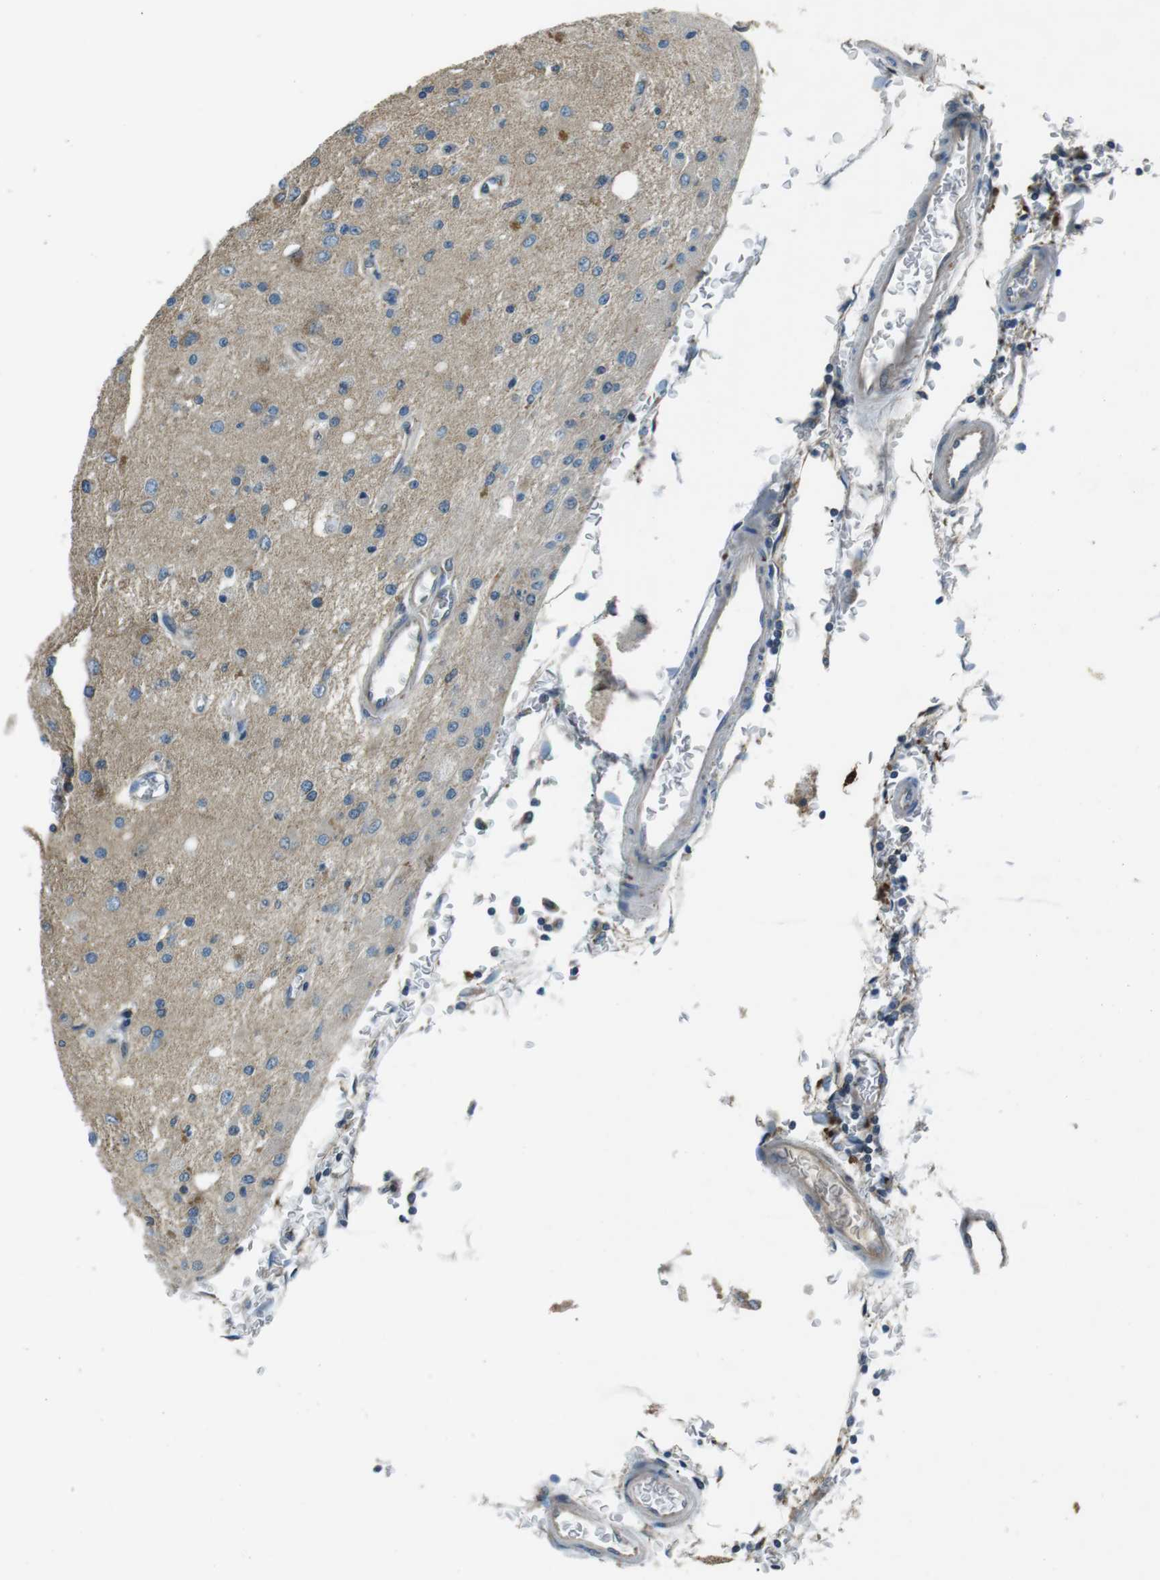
{"staining": {"intensity": "weak", "quantity": "<25%", "location": "cytoplasmic/membranous"}, "tissue": "glioma", "cell_type": "Tumor cells", "image_type": "cancer", "snomed": [{"axis": "morphology", "description": "Normal tissue, NOS"}, {"axis": "morphology", "description": "Glioma, malignant, High grade"}, {"axis": "topography", "description": "Cerebral cortex"}], "caption": "Immunohistochemistry of human malignant glioma (high-grade) shows no staining in tumor cells.", "gene": "FAM3B", "patient": {"sex": "male", "age": 77}}